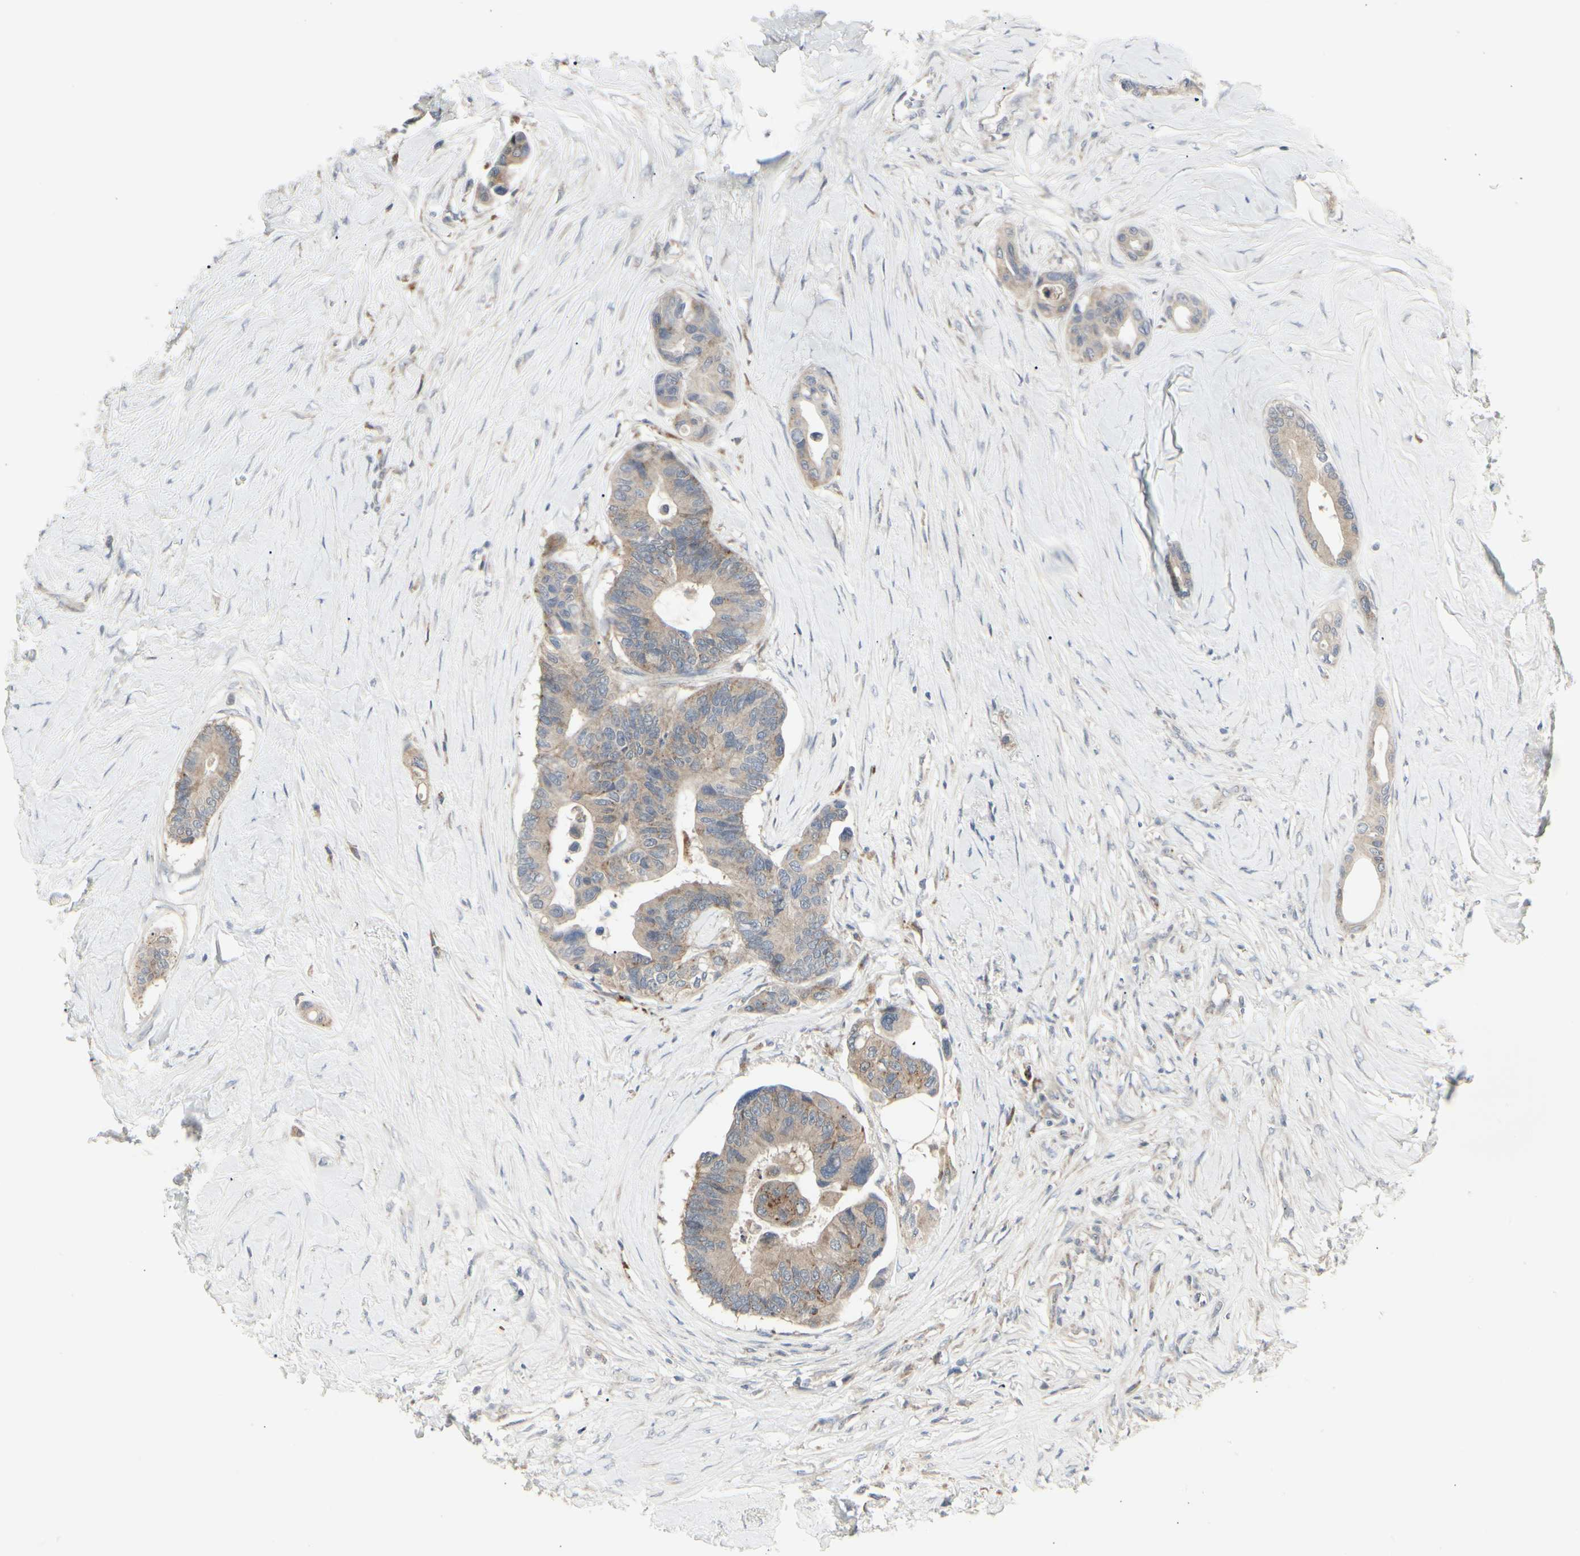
{"staining": {"intensity": "weak", "quantity": ">75%", "location": "cytoplasmic/membranous"}, "tissue": "colorectal cancer", "cell_type": "Tumor cells", "image_type": "cancer", "snomed": [{"axis": "morphology", "description": "Normal tissue, NOS"}, {"axis": "morphology", "description": "Adenocarcinoma, NOS"}, {"axis": "topography", "description": "Colon"}], "caption": "This photomicrograph demonstrates immunohistochemistry (IHC) staining of human colorectal cancer (adenocarcinoma), with low weak cytoplasmic/membranous positivity in about >75% of tumor cells.", "gene": "GRN", "patient": {"sex": "male", "age": 82}}